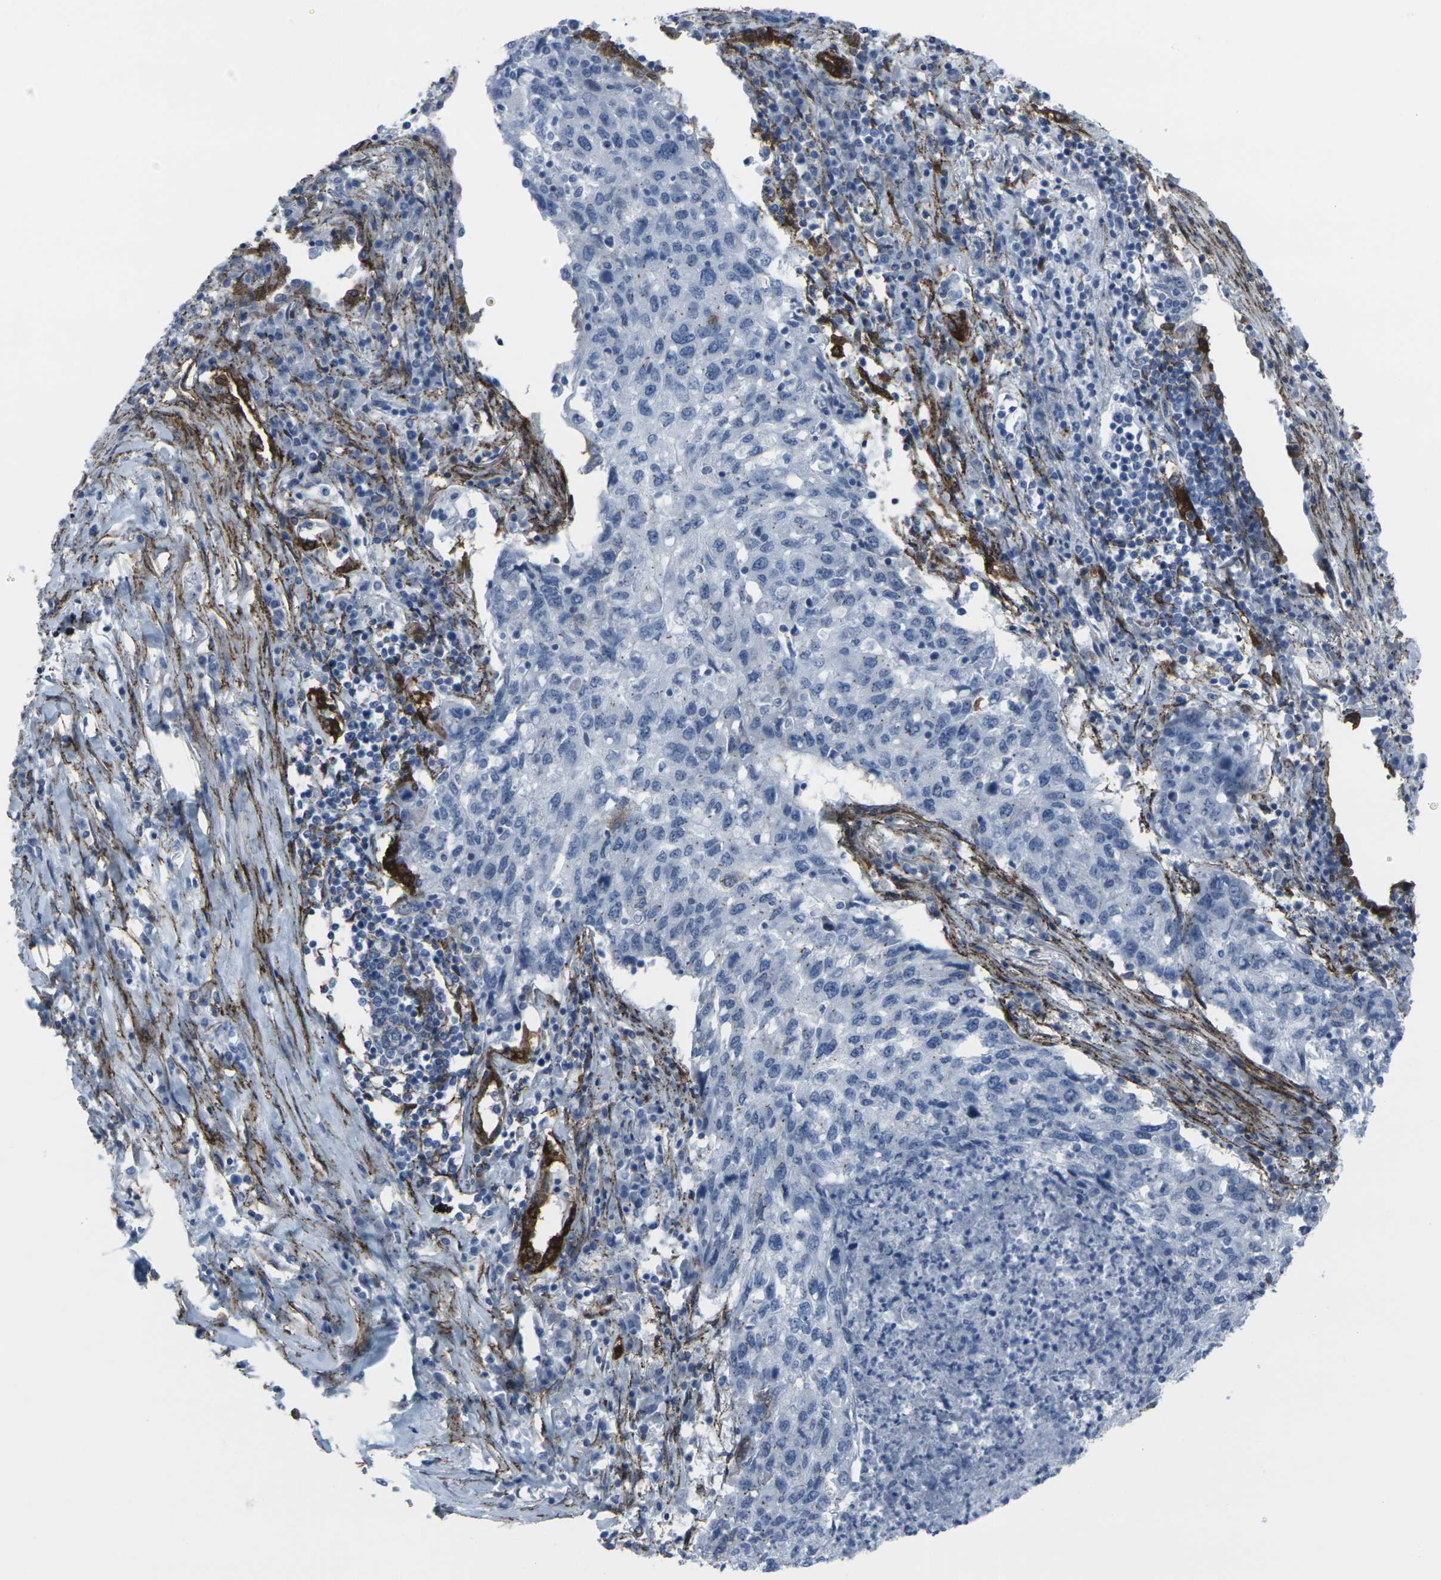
{"staining": {"intensity": "negative", "quantity": "none", "location": "none"}, "tissue": "lung cancer", "cell_type": "Tumor cells", "image_type": "cancer", "snomed": [{"axis": "morphology", "description": "Squamous cell carcinoma, NOS"}, {"axis": "topography", "description": "Lung"}], "caption": "This is a image of immunohistochemistry staining of lung cancer (squamous cell carcinoma), which shows no positivity in tumor cells.", "gene": "CDH11", "patient": {"sex": "female", "age": 63}}